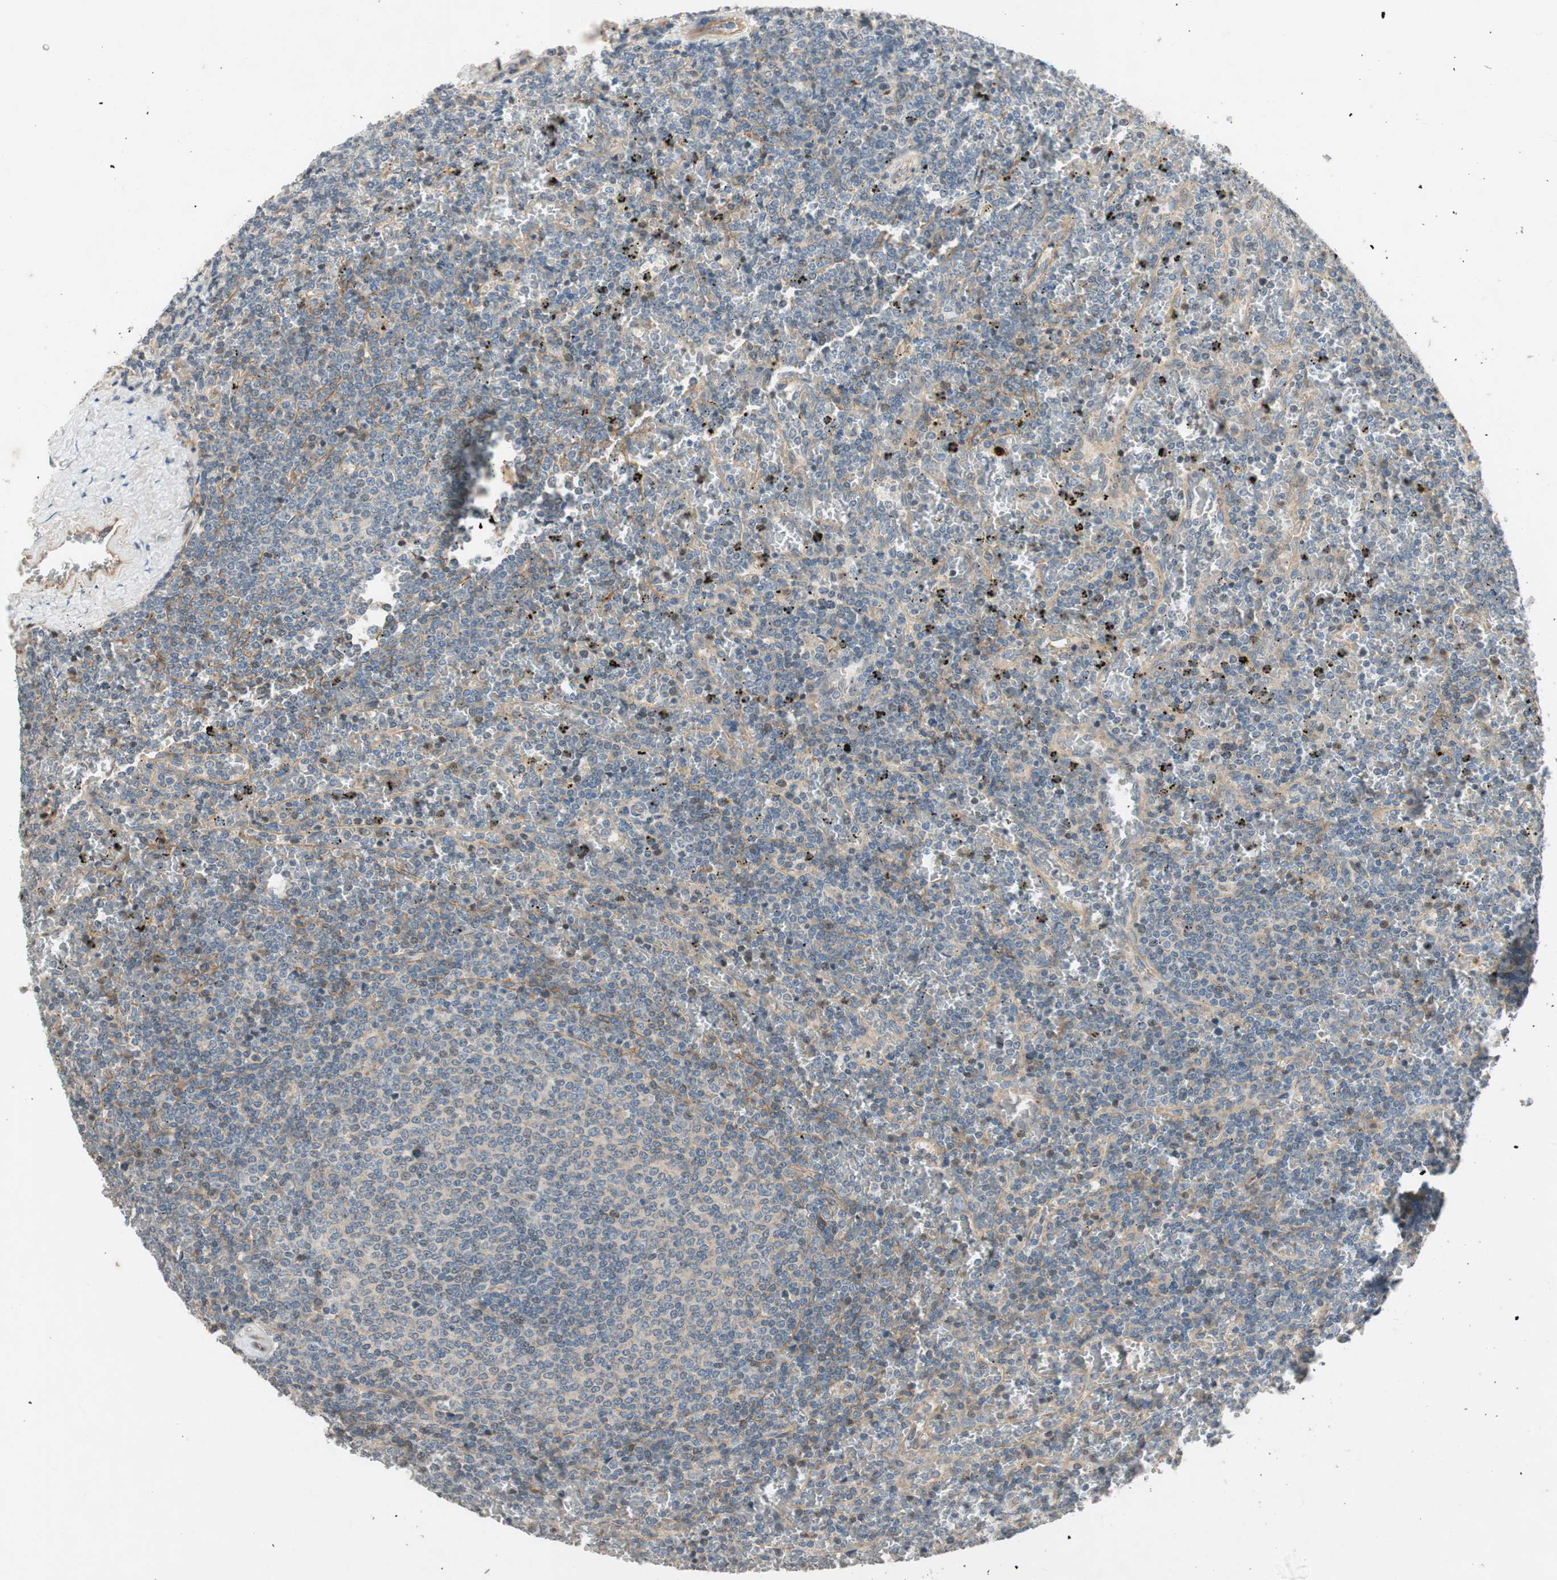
{"staining": {"intensity": "weak", "quantity": "<25%", "location": "cytoplasmic/membranous"}, "tissue": "lymphoma", "cell_type": "Tumor cells", "image_type": "cancer", "snomed": [{"axis": "morphology", "description": "Malignant lymphoma, non-Hodgkin's type, Low grade"}, {"axis": "topography", "description": "Spleen"}], "caption": "Immunohistochemistry photomicrograph of neoplastic tissue: low-grade malignant lymphoma, non-Hodgkin's type stained with DAB (3,3'-diaminobenzidine) reveals no significant protein staining in tumor cells. Brightfield microscopy of IHC stained with DAB (3,3'-diaminobenzidine) (brown) and hematoxylin (blue), captured at high magnification.", "gene": "GCLM", "patient": {"sex": "female", "age": 77}}